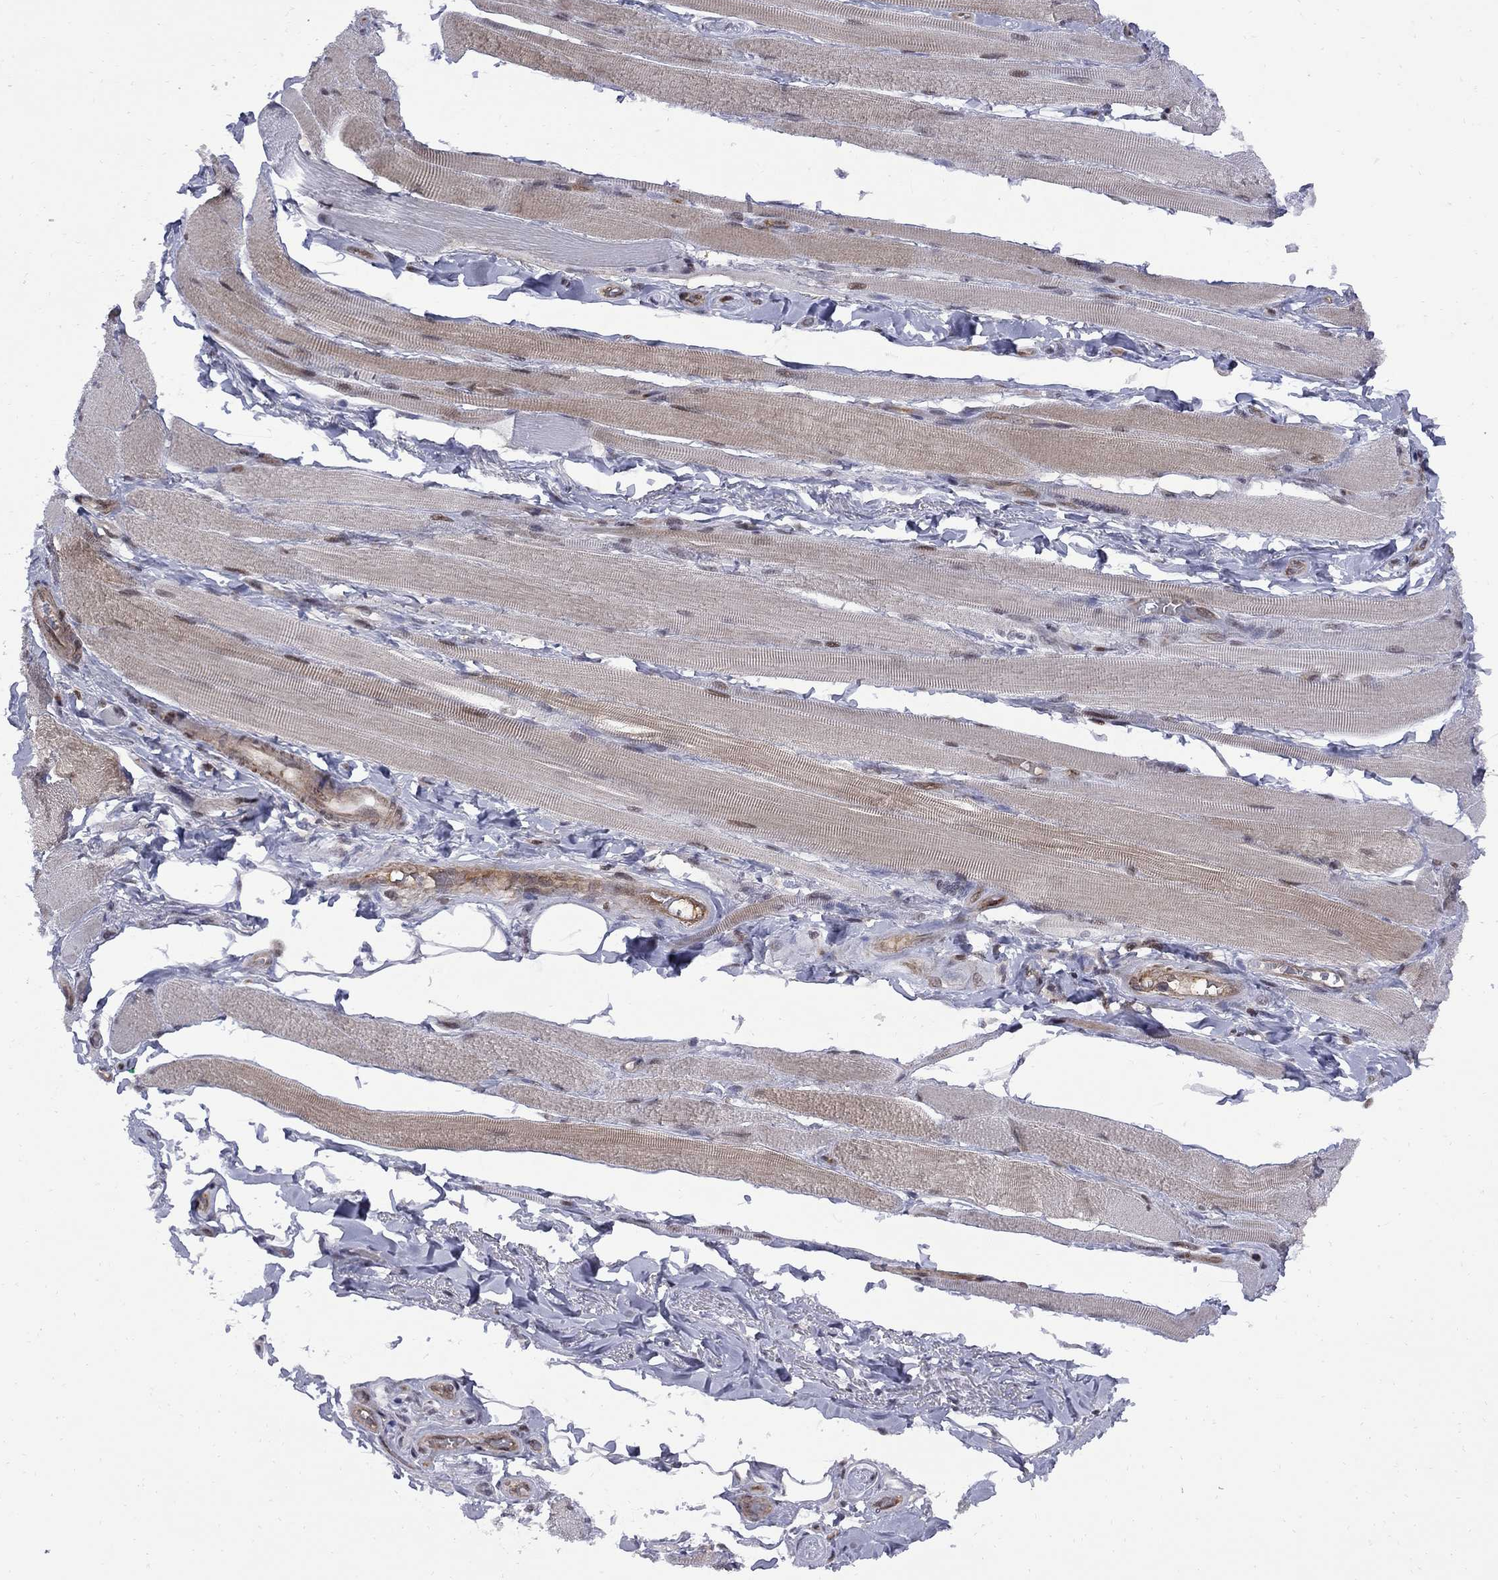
{"staining": {"intensity": "moderate", "quantity": "25%-75%", "location": "cytoplasmic/membranous"}, "tissue": "skeletal muscle", "cell_type": "Myocytes", "image_type": "normal", "snomed": [{"axis": "morphology", "description": "Normal tissue, NOS"}, {"axis": "topography", "description": "Skeletal muscle"}, {"axis": "topography", "description": "Anal"}, {"axis": "topography", "description": "Peripheral nerve tissue"}], "caption": "An image of human skeletal muscle stained for a protein demonstrates moderate cytoplasmic/membranous brown staining in myocytes.", "gene": "BRF1", "patient": {"sex": "male", "age": 53}}